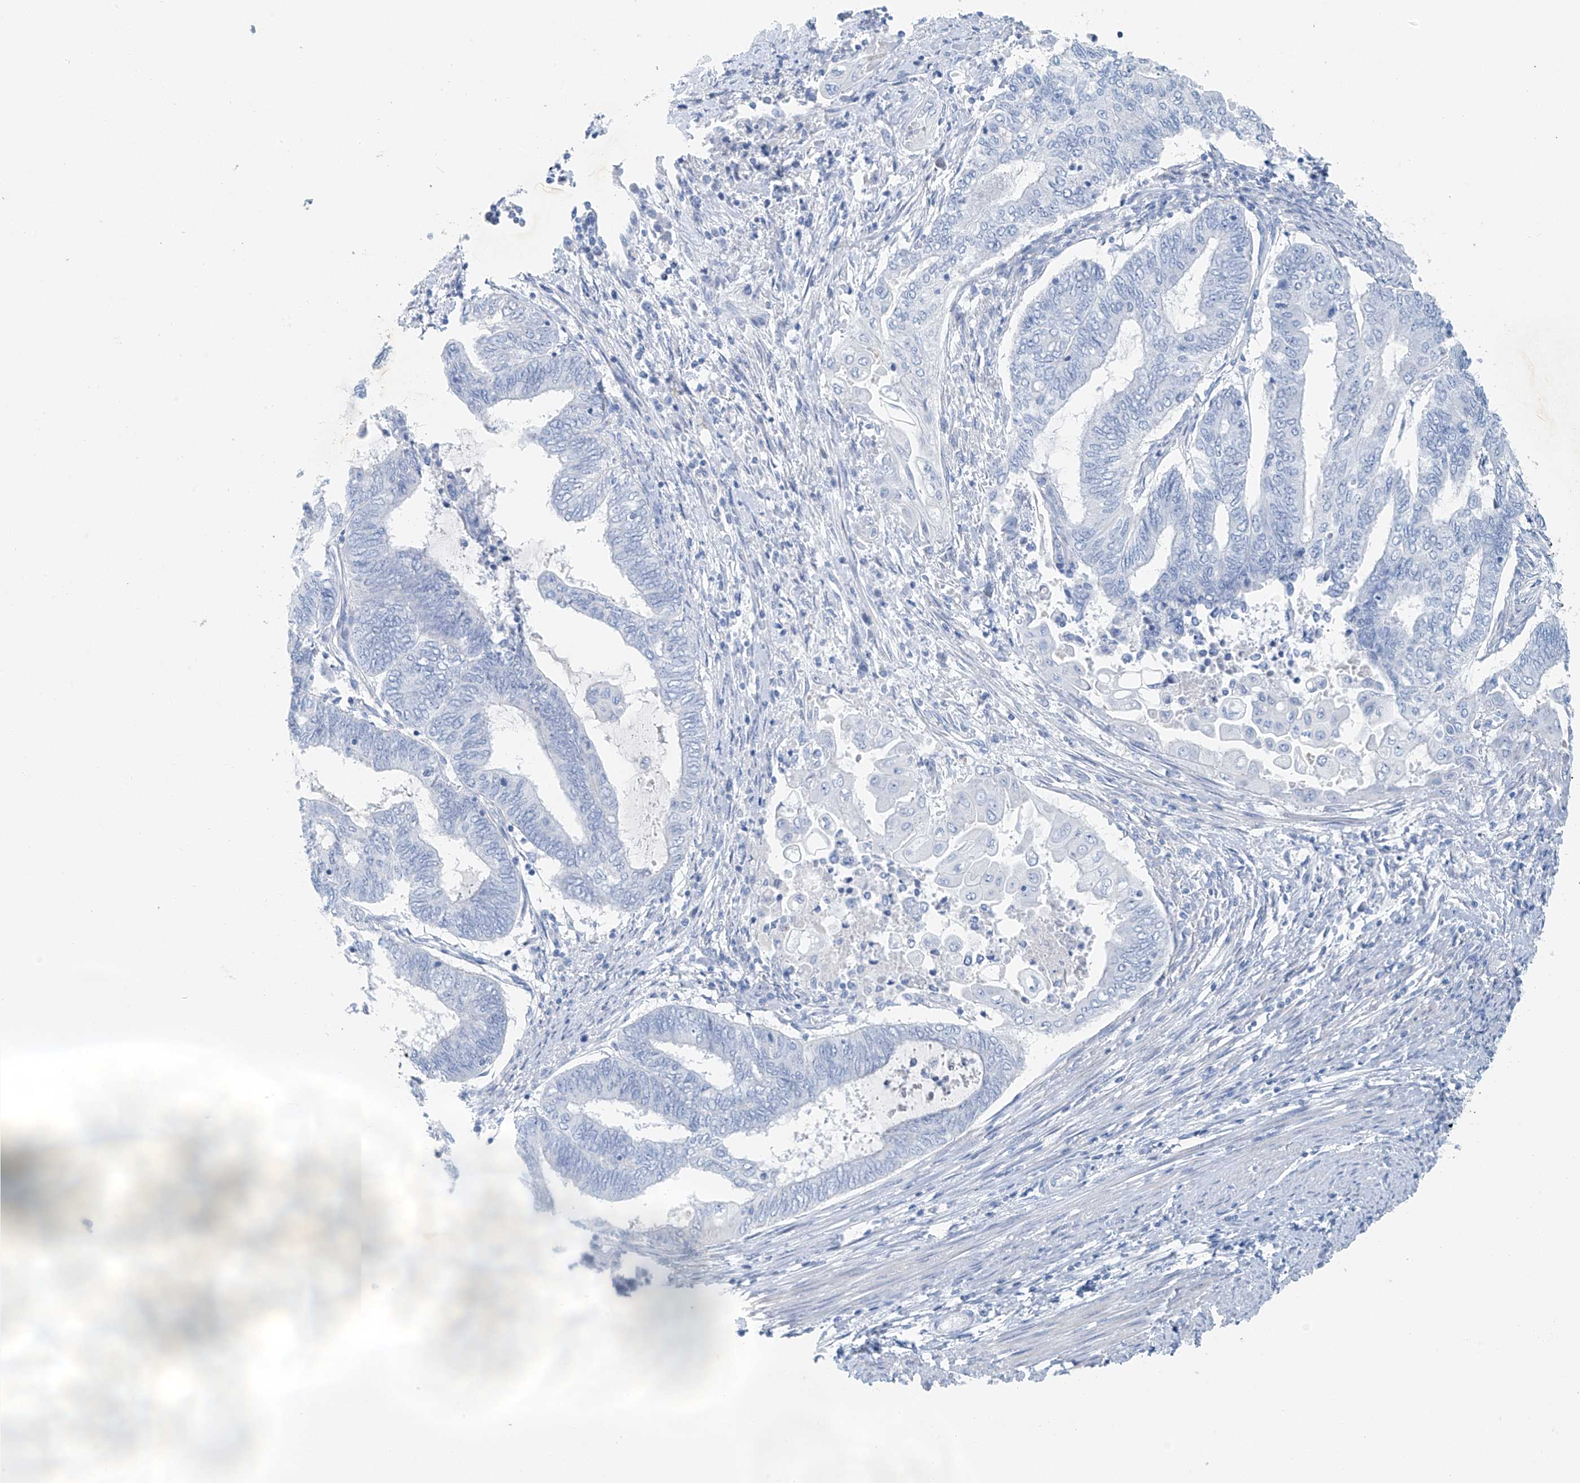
{"staining": {"intensity": "negative", "quantity": "none", "location": "none"}, "tissue": "endometrial cancer", "cell_type": "Tumor cells", "image_type": "cancer", "snomed": [{"axis": "morphology", "description": "Adenocarcinoma, NOS"}, {"axis": "topography", "description": "Uterus"}, {"axis": "topography", "description": "Endometrium"}], "caption": "Immunohistochemistry histopathology image of neoplastic tissue: human adenocarcinoma (endometrial) stained with DAB demonstrates no significant protein expression in tumor cells.", "gene": "C1orf87", "patient": {"sex": "female", "age": 70}}